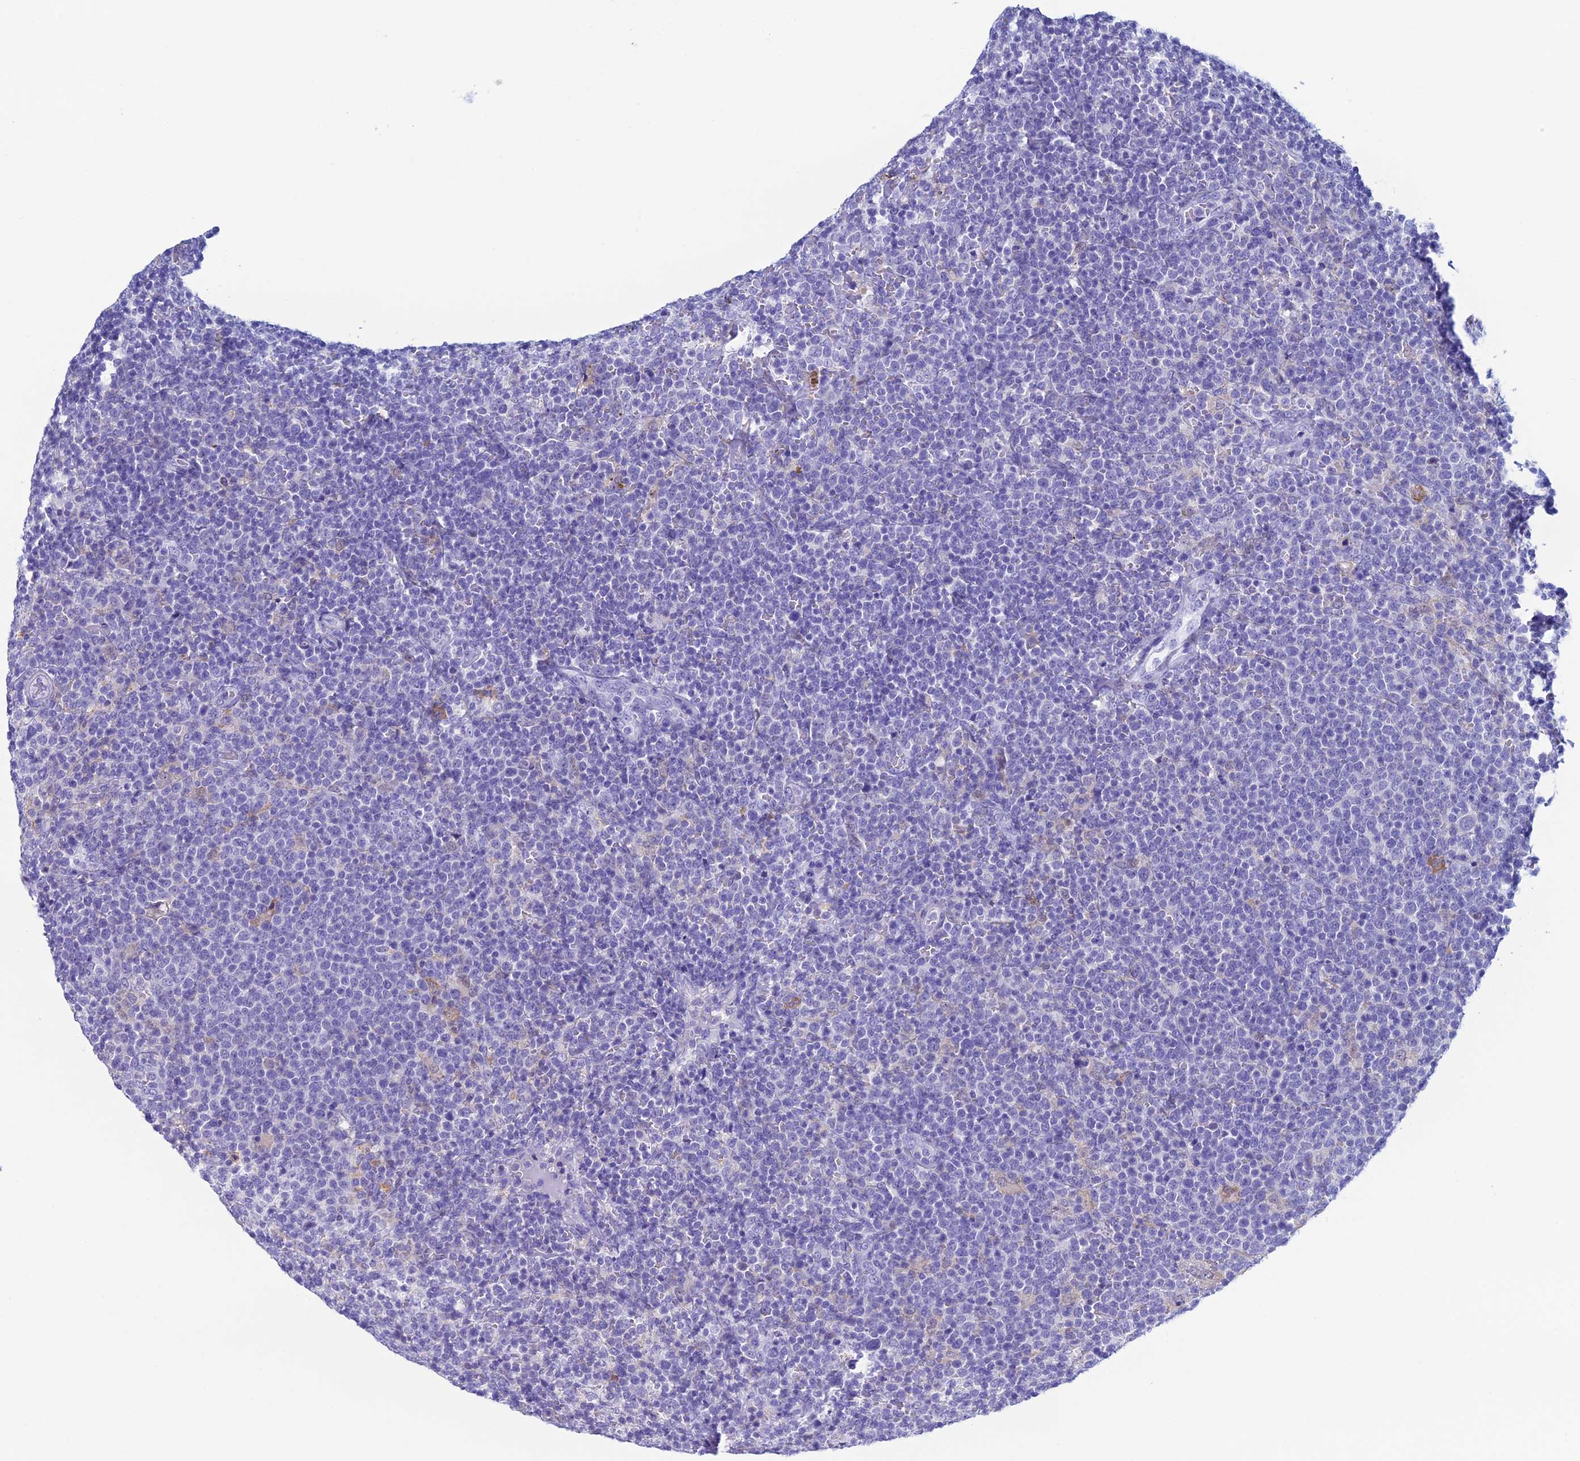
{"staining": {"intensity": "negative", "quantity": "none", "location": "none"}, "tissue": "lymphoma", "cell_type": "Tumor cells", "image_type": "cancer", "snomed": [{"axis": "morphology", "description": "Malignant lymphoma, non-Hodgkin's type, High grade"}, {"axis": "topography", "description": "Lymph node"}], "caption": "Tumor cells show no significant protein staining in malignant lymphoma, non-Hodgkin's type (high-grade). (Immunohistochemistry, brightfield microscopy, high magnification).", "gene": "KCNK17", "patient": {"sex": "male", "age": 61}}